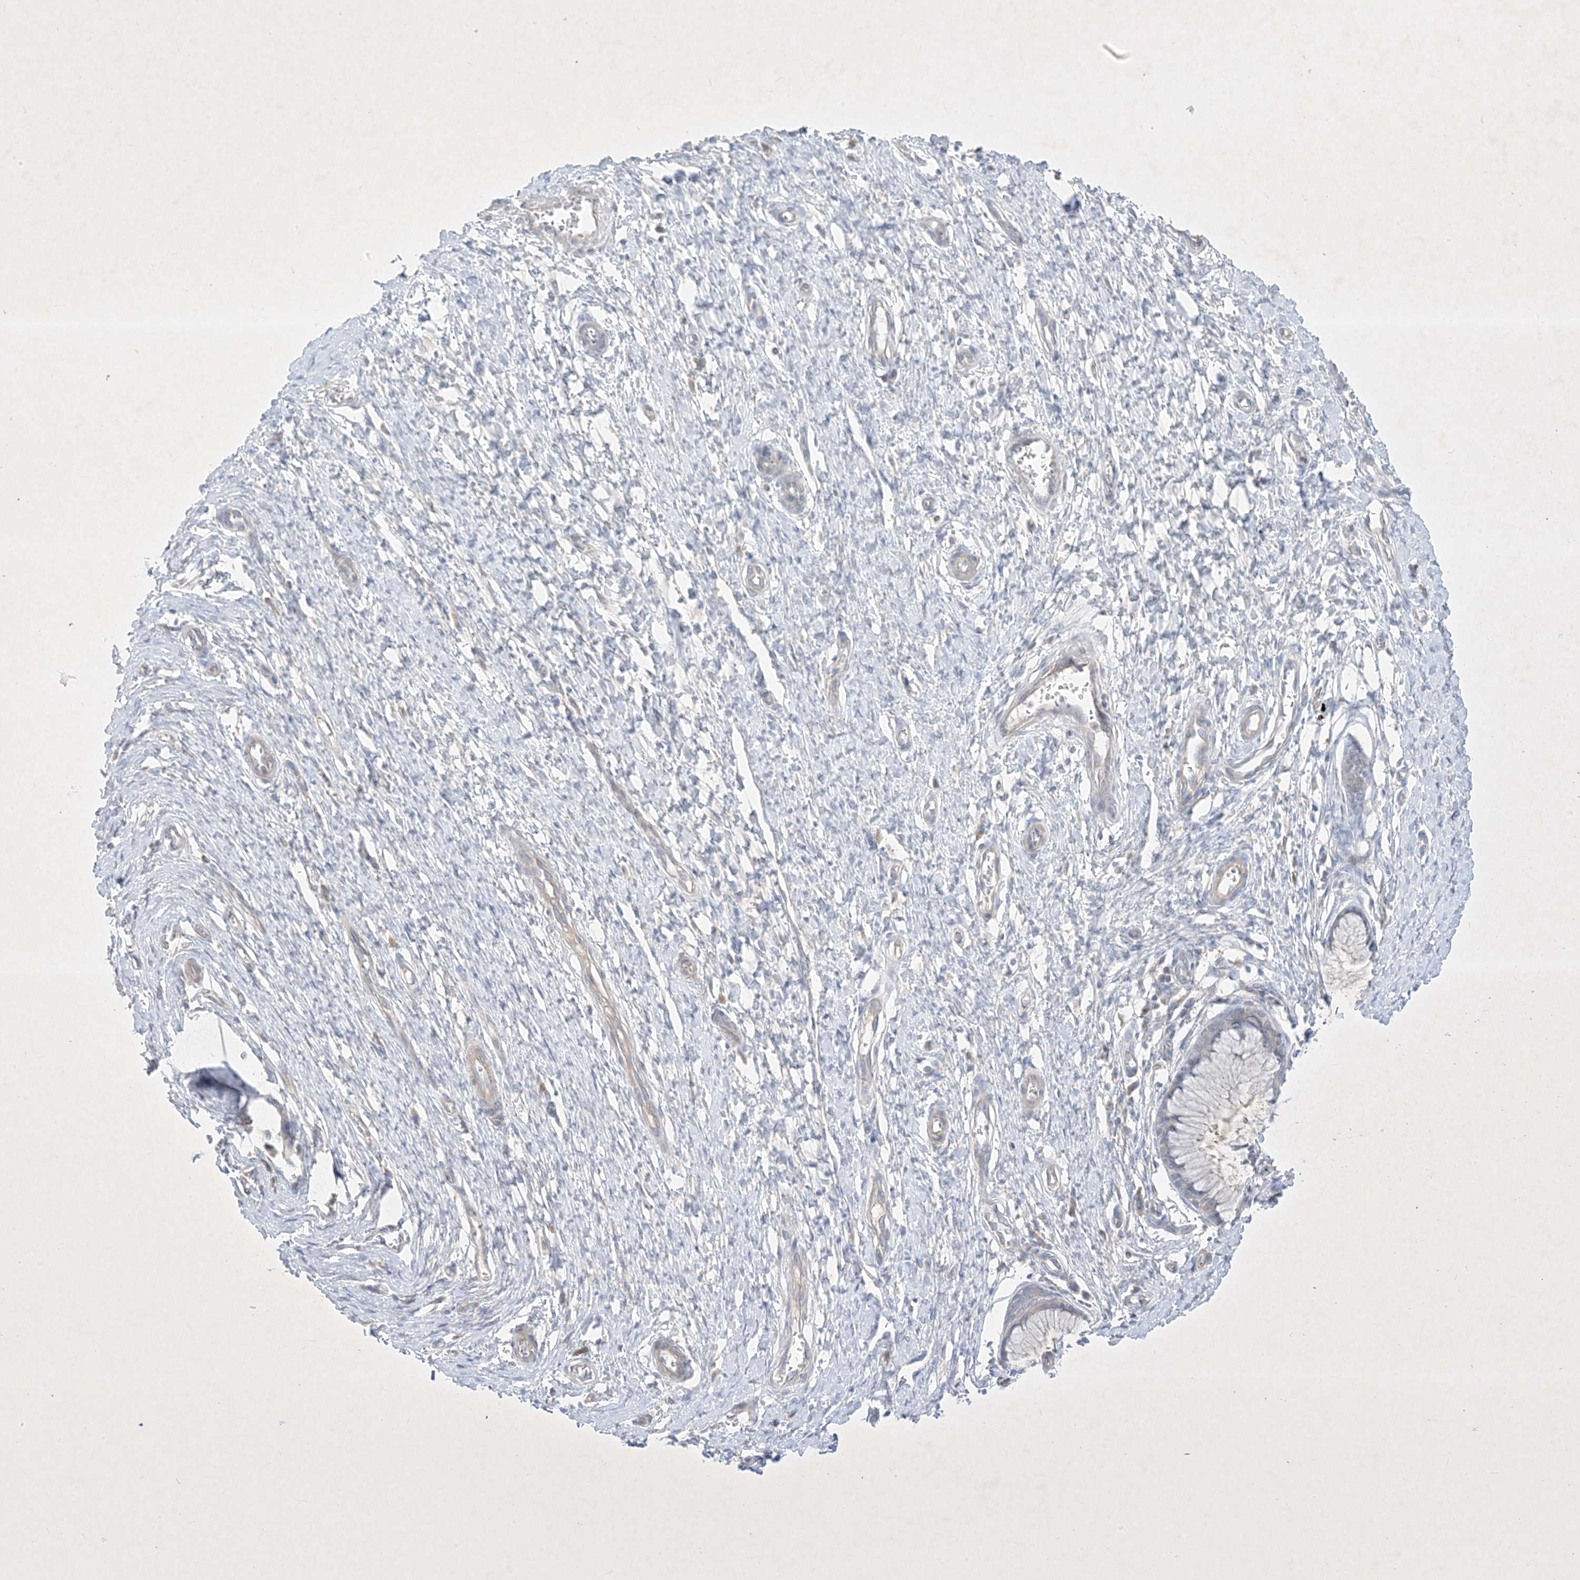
{"staining": {"intensity": "weak", "quantity": "<25%", "location": "cytoplasmic/membranous"}, "tissue": "cervix", "cell_type": "Glandular cells", "image_type": "normal", "snomed": [{"axis": "morphology", "description": "Normal tissue, NOS"}, {"axis": "topography", "description": "Cervix"}], "caption": "Immunohistochemistry photomicrograph of unremarkable human cervix stained for a protein (brown), which shows no staining in glandular cells. (Stains: DAB IHC with hematoxylin counter stain, Microscopy: brightfield microscopy at high magnification).", "gene": "PLEKHA3", "patient": {"sex": "female", "age": 55}}